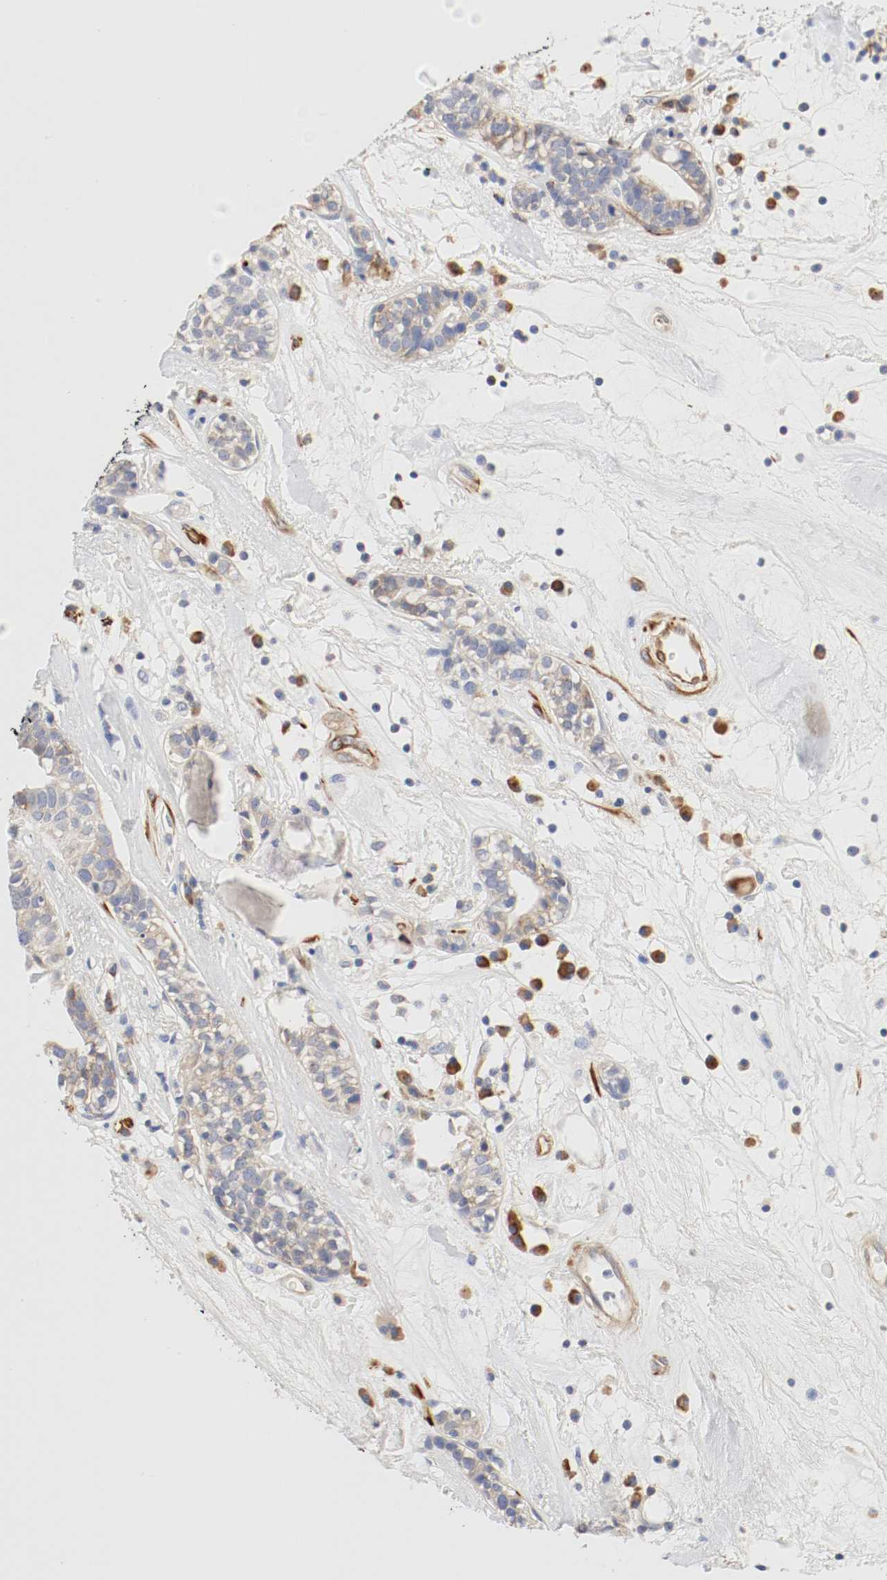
{"staining": {"intensity": "moderate", "quantity": ">75%", "location": "cytoplasmic/membranous"}, "tissue": "head and neck cancer", "cell_type": "Tumor cells", "image_type": "cancer", "snomed": [{"axis": "morphology", "description": "Adenocarcinoma, NOS"}, {"axis": "topography", "description": "Salivary gland"}, {"axis": "topography", "description": "Head-Neck"}], "caption": "Immunohistochemistry of head and neck adenocarcinoma displays medium levels of moderate cytoplasmic/membranous staining in about >75% of tumor cells. Nuclei are stained in blue.", "gene": "GIT1", "patient": {"sex": "female", "age": 65}}